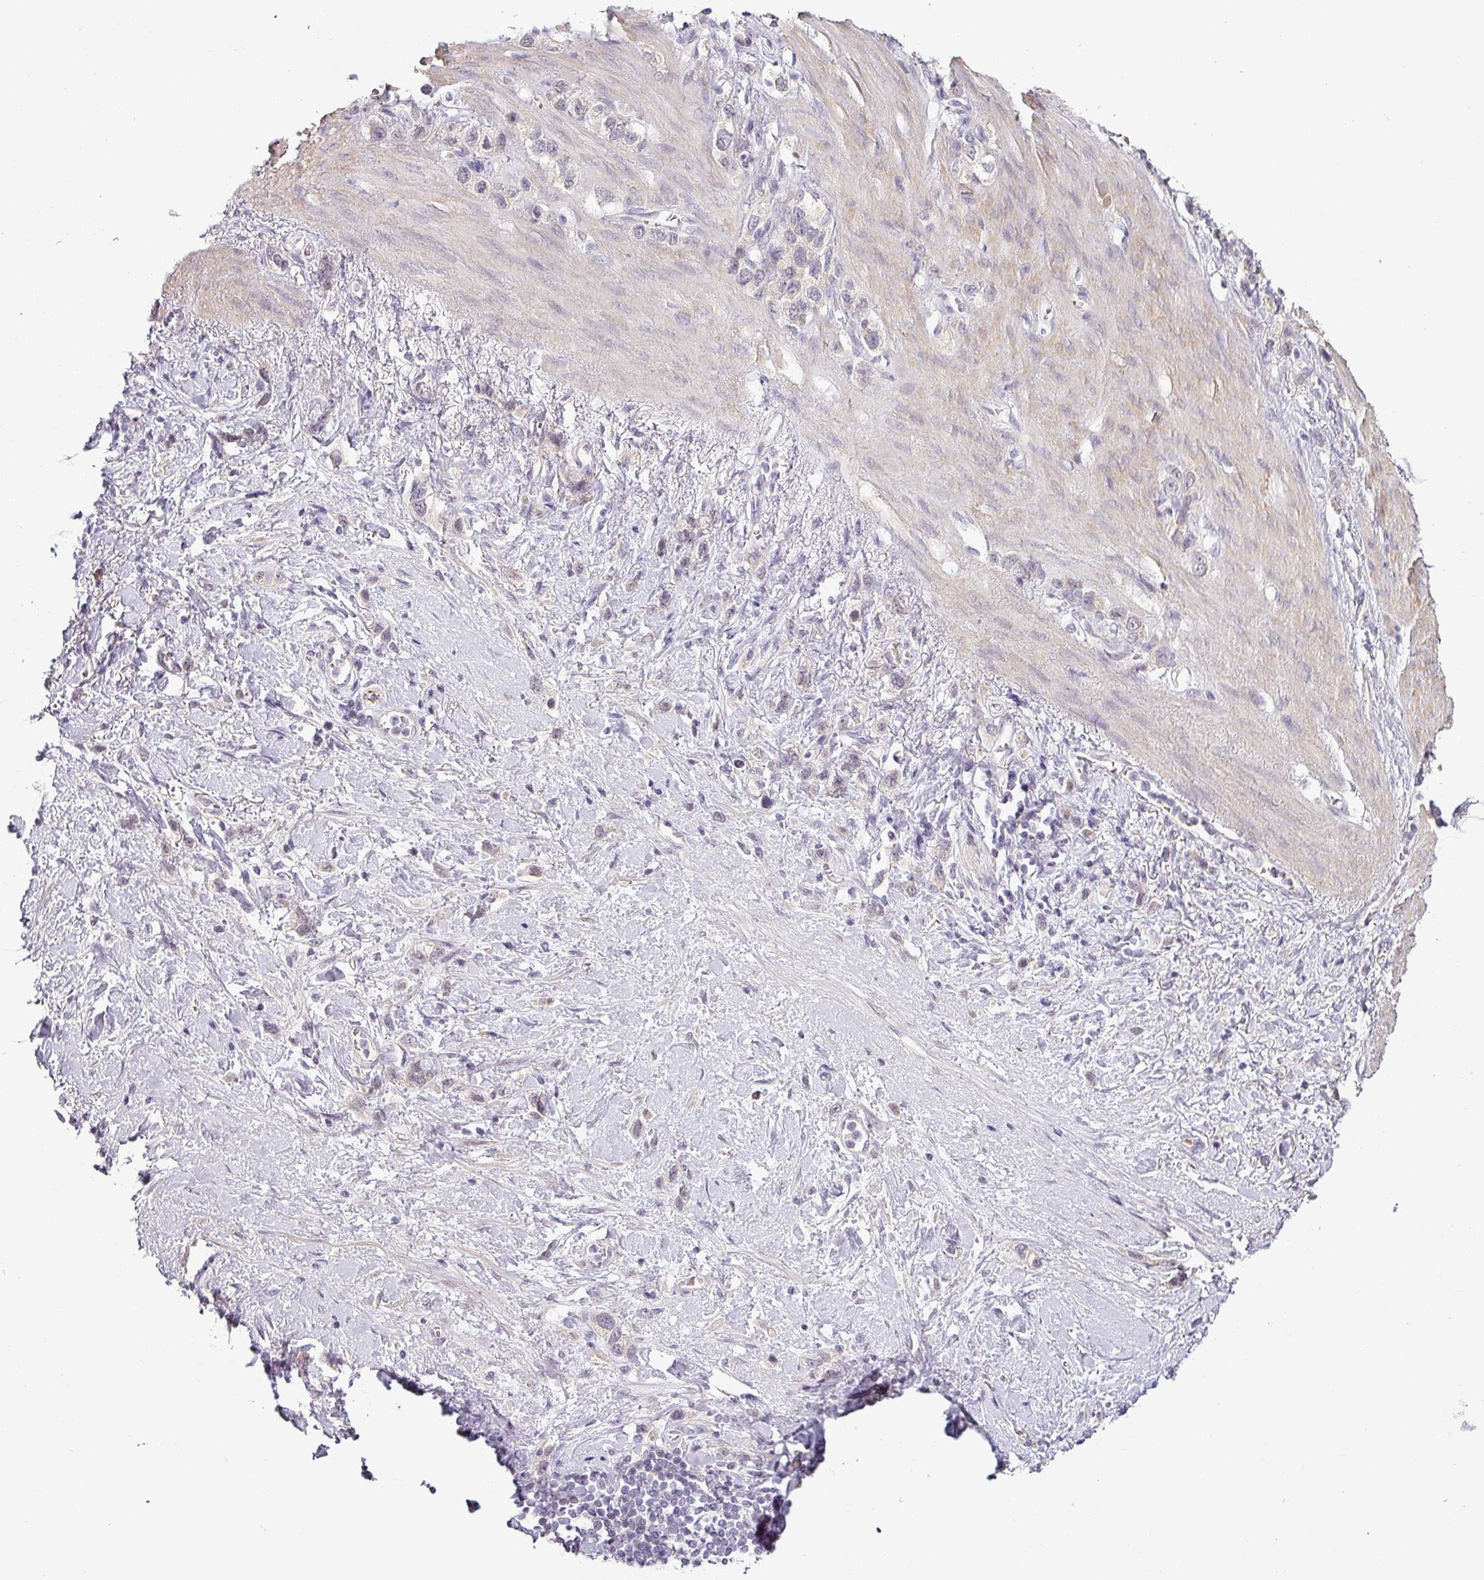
{"staining": {"intensity": "negative", "quantity": "none", "location": "none"}, "tissue": "stomach cancer", "cell_type": "Tumor cells", "image_type": "cancer", "snomed": [{"axis": "morphology", "description": "Adenocarcinoma, NOS"}, {"axis": "topography", "description": "Stomach"}], "caption": "DAB immunohistochemical staining of human adenocarcinoma (stomach) reveals no significant expression in tumor cells.", "gene": "OR52D1", "patient": {"sex": "female", "age": 65}}